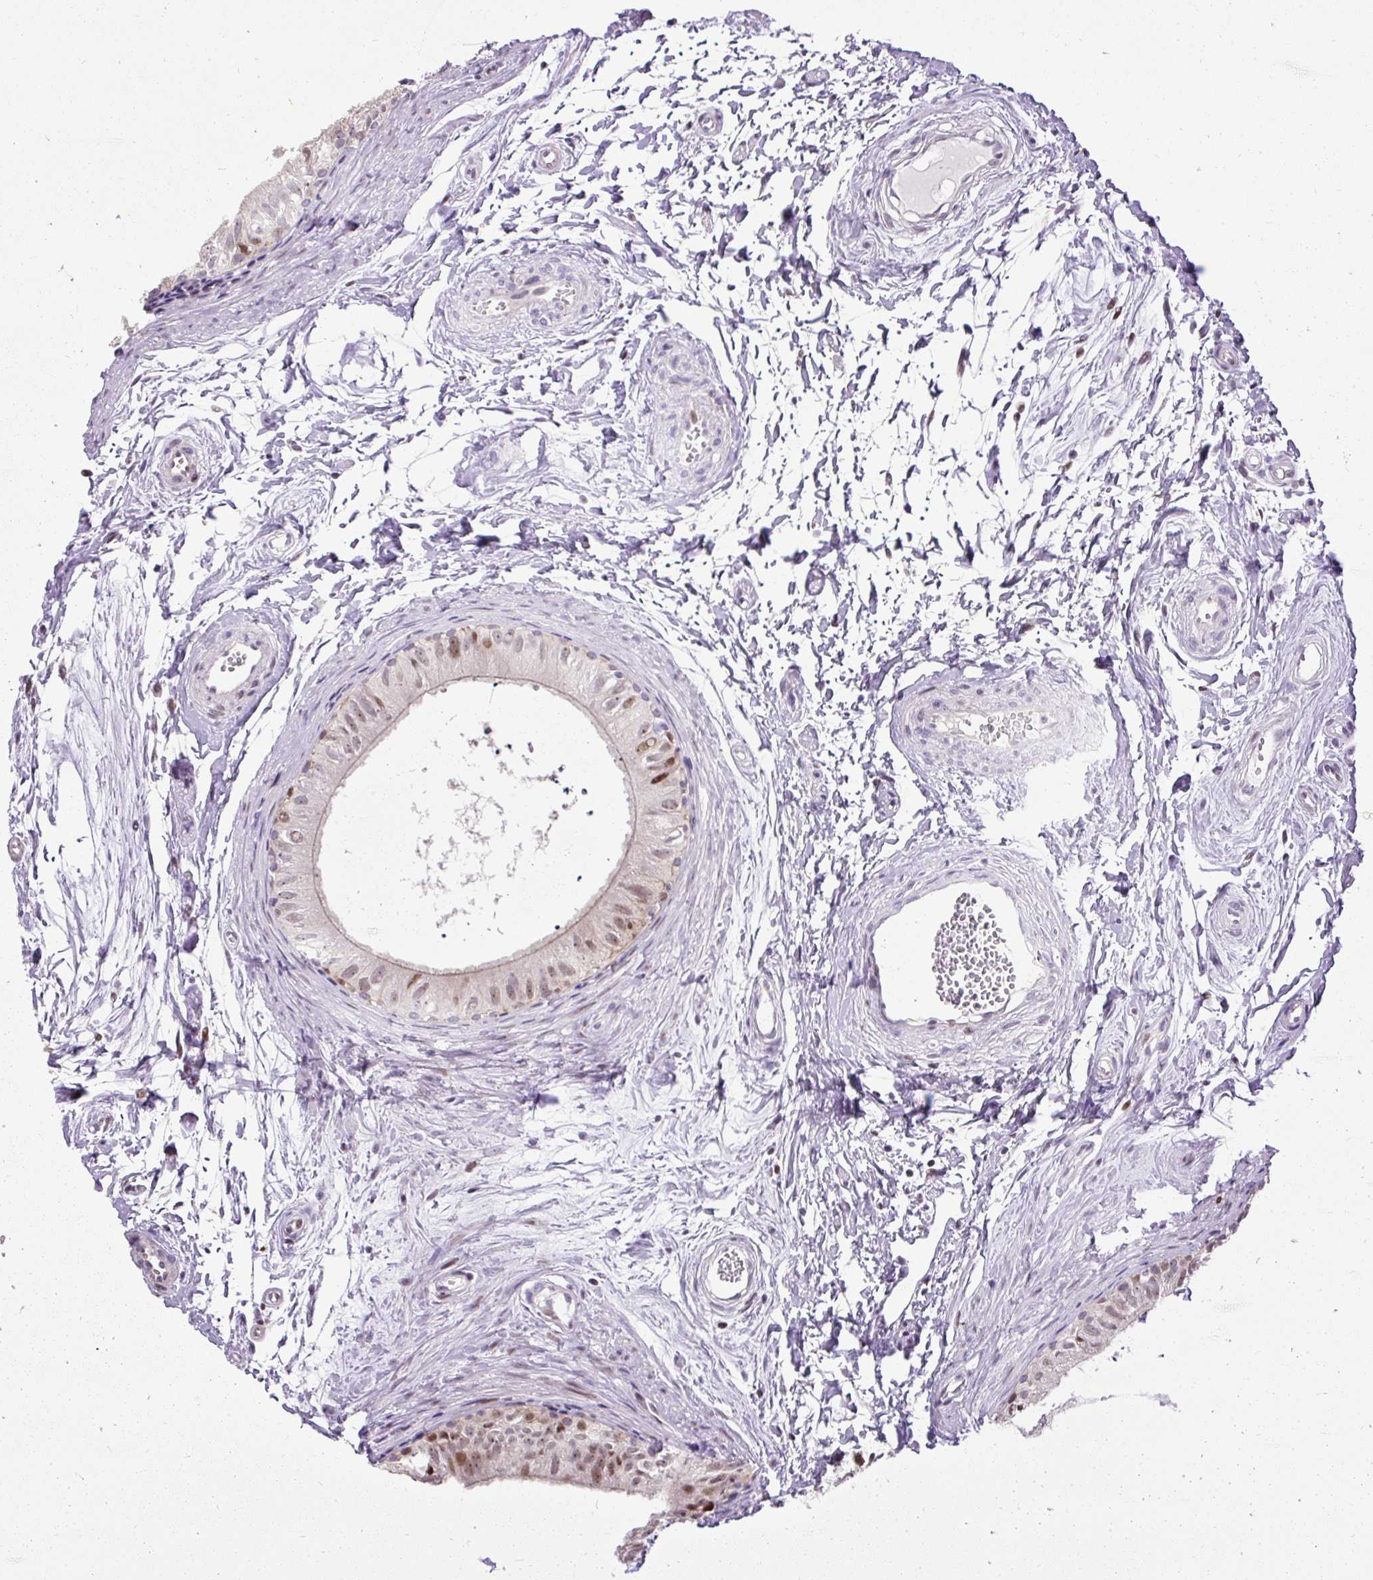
{"staining": {"intensity": "moderate", "quantity": "25%-75%", "location": "nuclear"}, "tissue": "epididymis", "cell_type": "Glandular cells", "image_type": "normal", "snomed": [{"axis": "morphology", "description": "Normal tissue, NOS"}, {"axis": "topography", "description": "Epididymis"}], "caption": "Epididymis stained with DAB (3,3'-diaminobenzidine) immunohistochemistry (IHC) shows medium levels of moderate nuclear expression in about 25%-75% of glandular cells.", "gene": "ARHGEF18", "patient": {"sex": "male", "age": 56}}